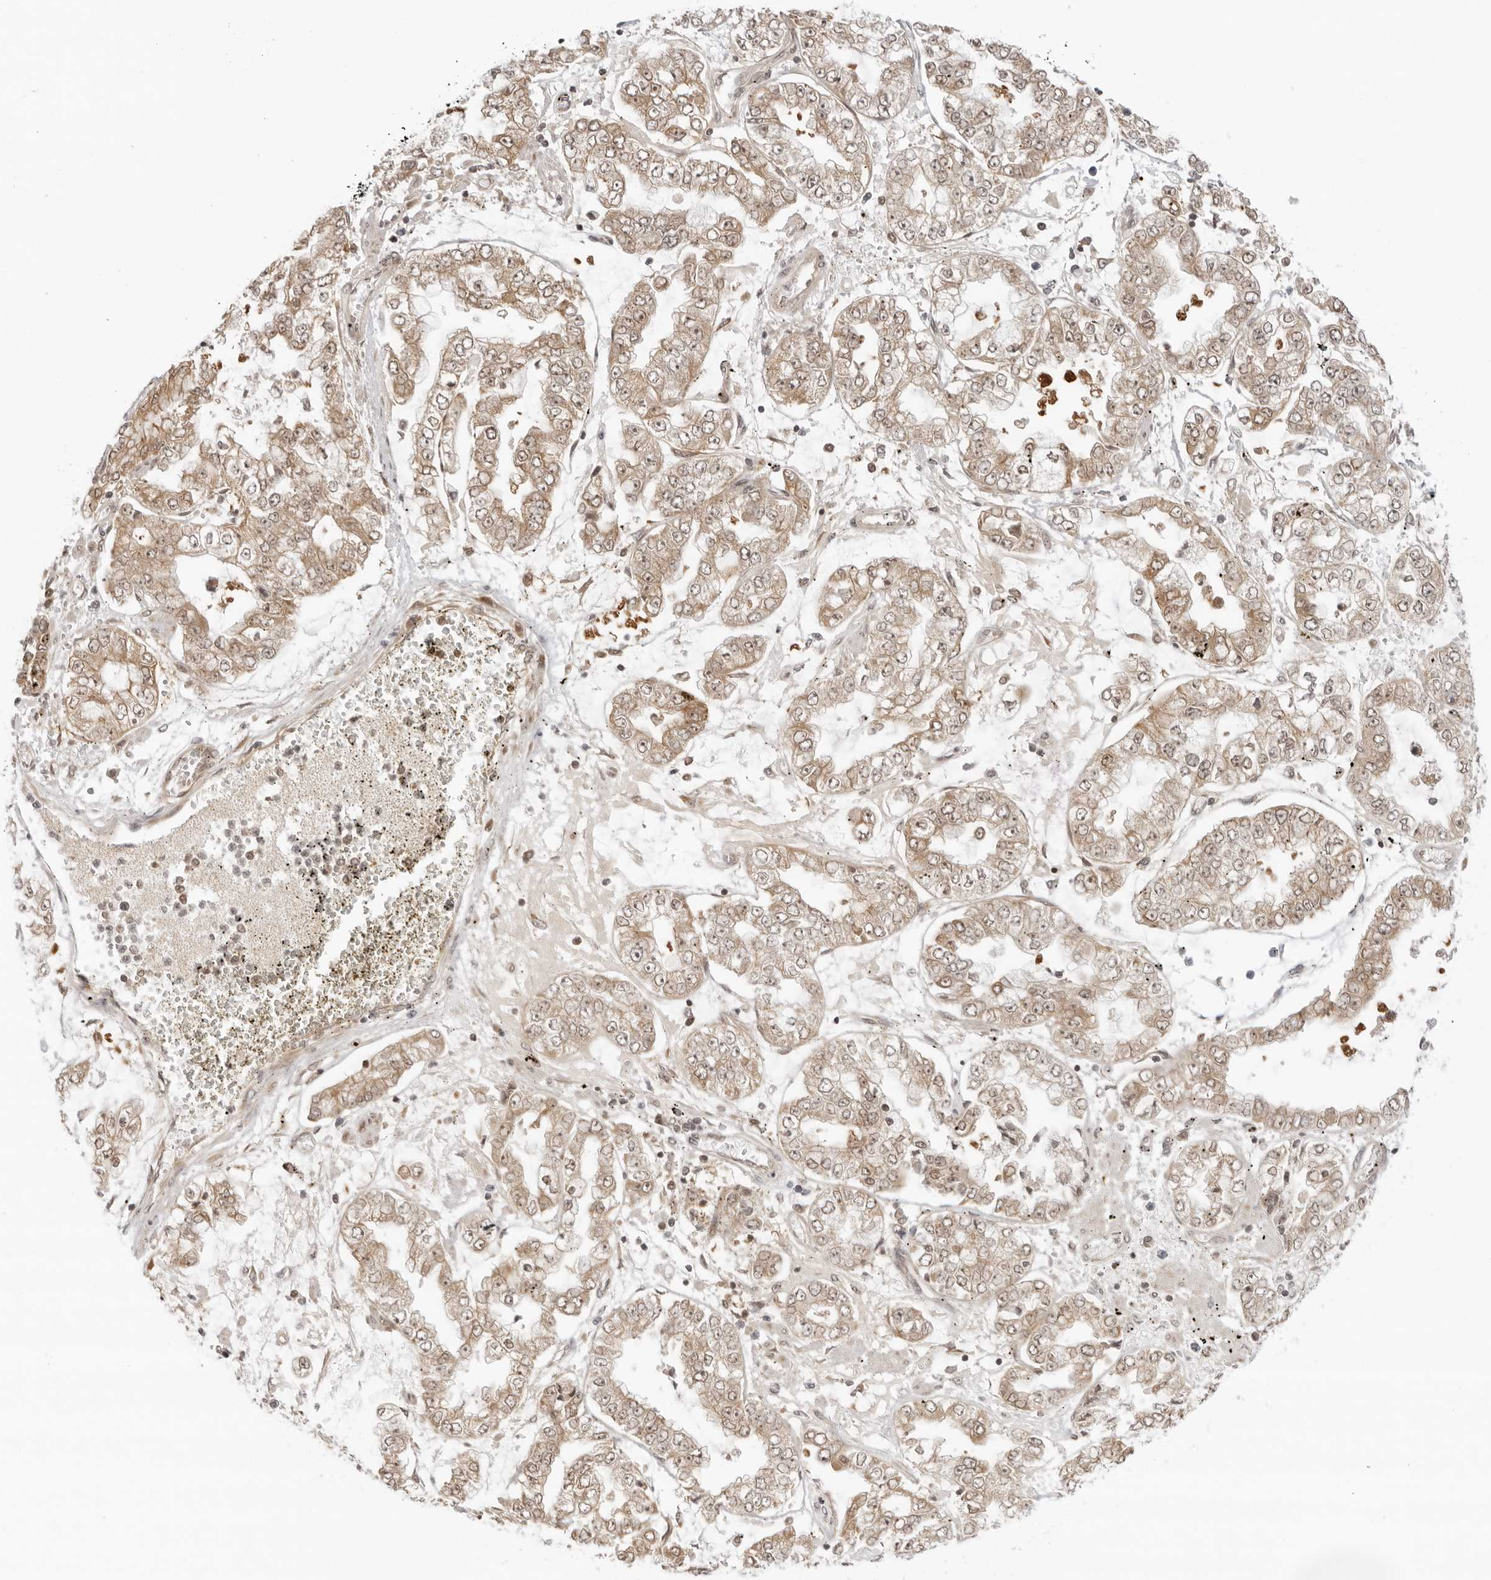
{"staining": {"intensity": "weak", "quantity": ">75%", "location": "cytoplasmic/membranous"}, "tissue": "stomach cancer", "cell_type": "Tumor cells", "image_type": "cancer", "snomed": [{"axis": "morphology", "description": "Adenocarcinoma, NOS"}, {"axis": "topography", "description": "Stomach"}], "caption": "The histopathology image shows immunohistochemical staining of stomach cancer. There is weak cytoplasmic/membranous staining is appreciated in about >75% of tumor cells.", "gene": "PRRC2C", "patient": {"sex": "male", "age": 76}}